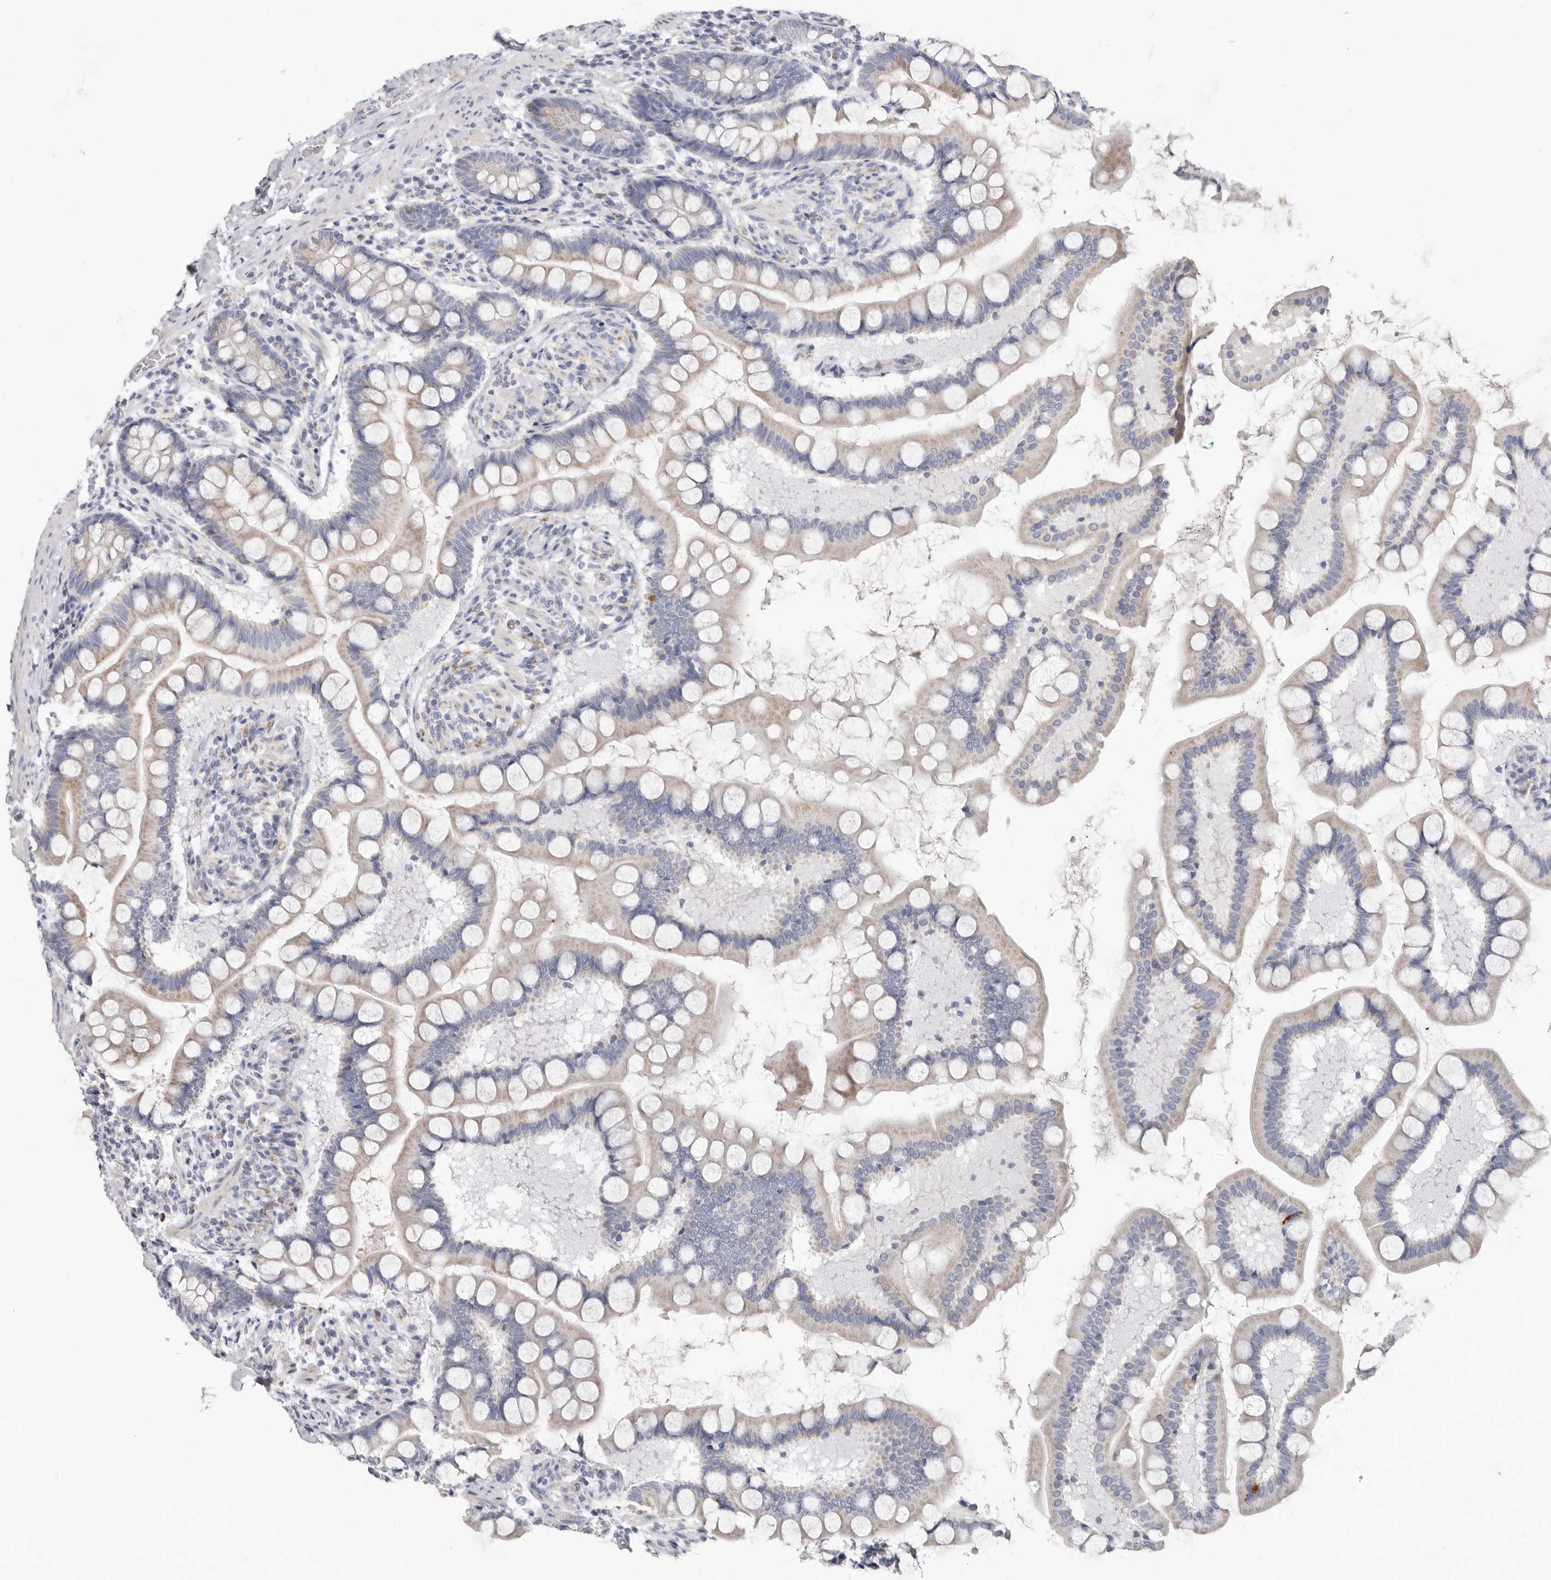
{"staining": {"intensity": "weak", "quantity": ">75%", "location": "cytoplasmic/membranous"}, "tissue": "small intestine", "cell_type": "Glandular cells", "image_type": "normal", "snomed": [{"axis": "morphology", "description": "Normal tissue, NOS"}, {"axis": "topography", "description": "Small intestine"}], "caption": "This is a histology image of IHC staining of unremarkable small intestine, which shows weak expression in the cytoplasmic/membranous of glandular cells.", "gene": "RSPO2", "patient": {"sex": "male", "age": 41}}